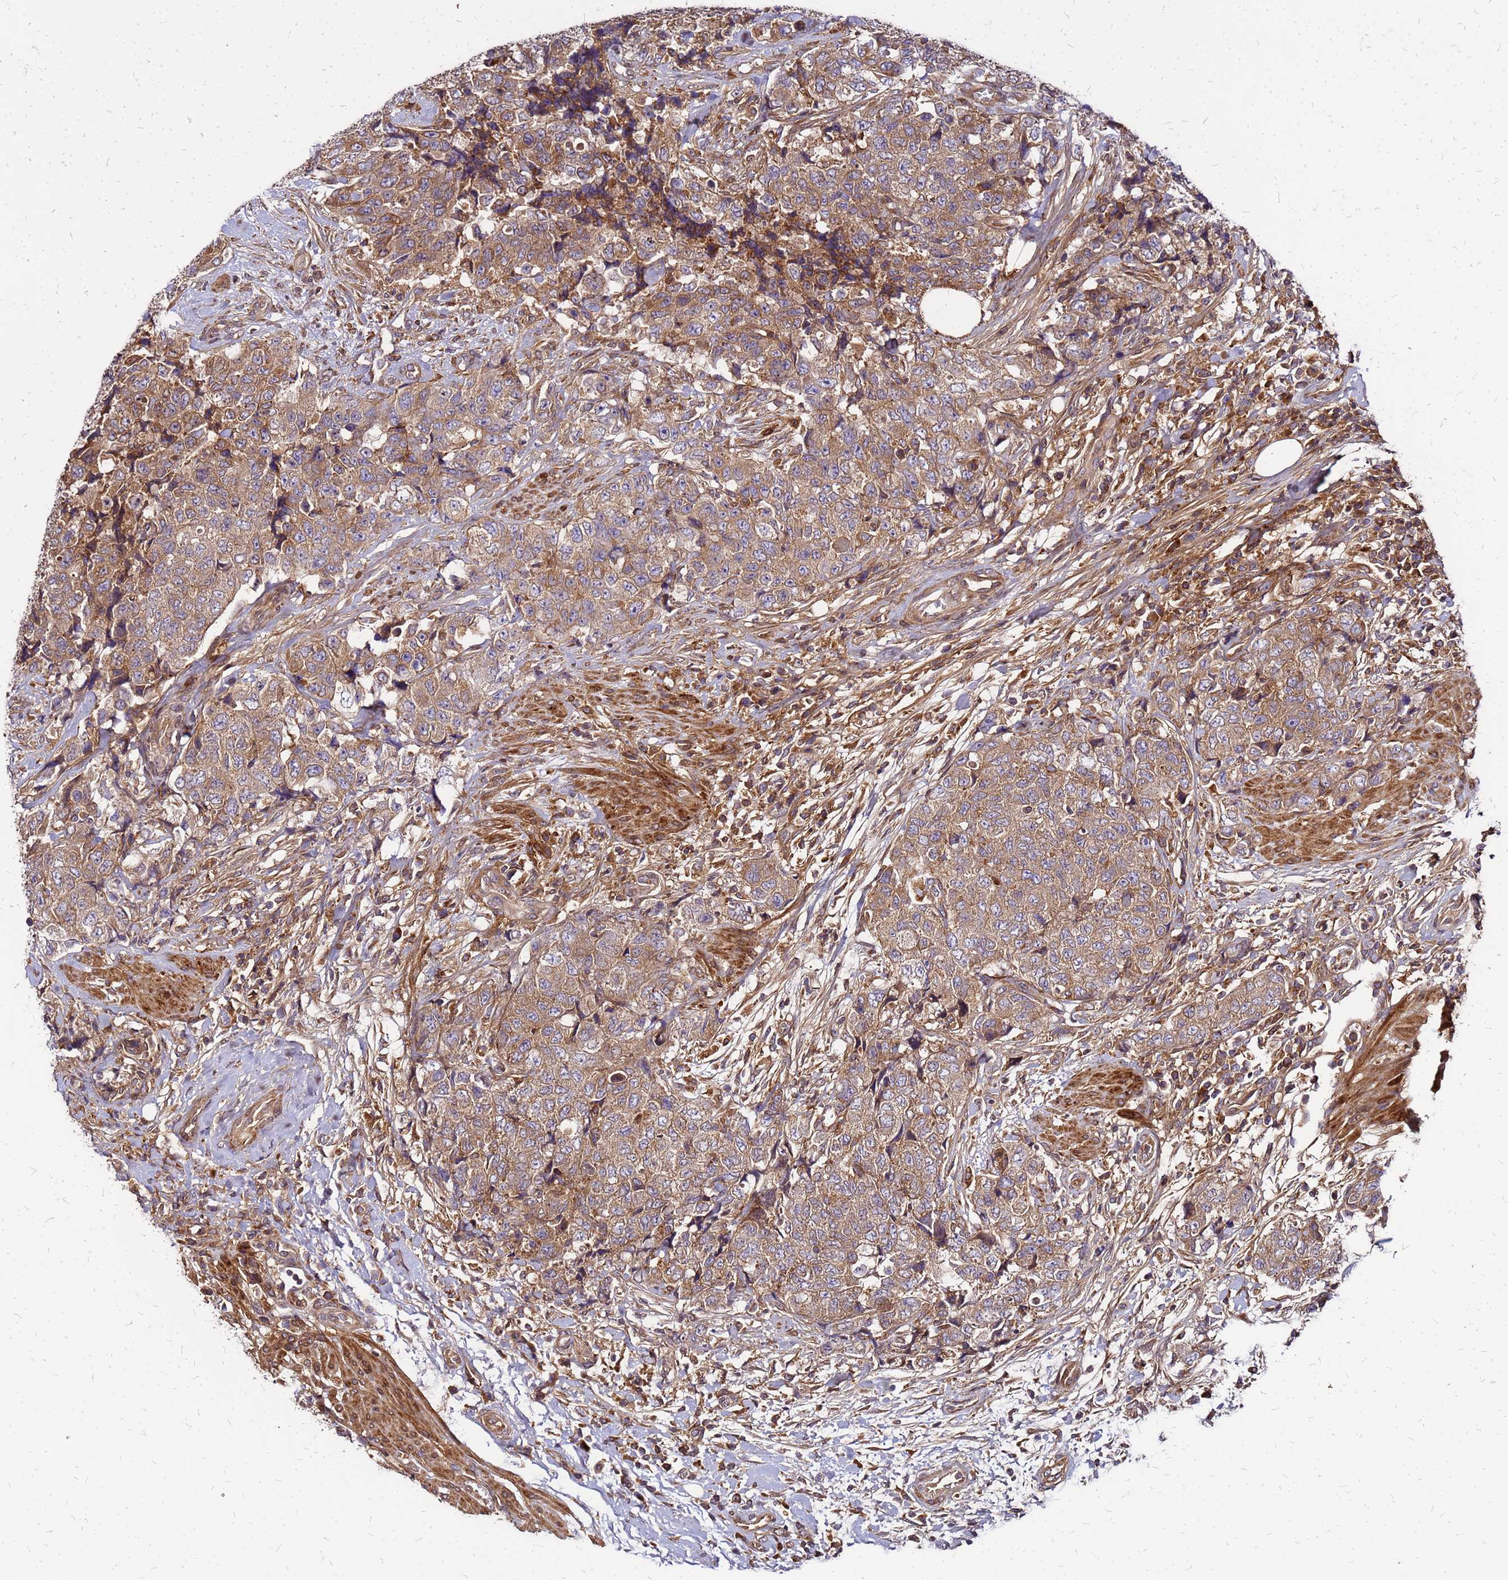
{"staining": {"intensity": "moderate", "quantity": ">75%", "location": "cytoplasmic/membranous"}, "tissue": "urothelial cancer", "cell_type": "Tumor cells", "image_type": "cancer", "snomed": [{"axis": "morphology", "description": "Urothelial carcinoma, High grade"}, {"axis": "topography", "description": "Urinary bladder"}], "caption": "Immunohistochemistry photomicrograph of neoplastic tissue: high-grade urothelial carcinoma stained using immunohistochemistry (IHC) displays medium levels of moderate protein expression localized specifically in the cytoplasmic/membranous of tumor cells, appearing as a cytoplasmic/membranous brown color.", "gene": "CYBC1", "patient": {"sex": "female", "age": 78}}